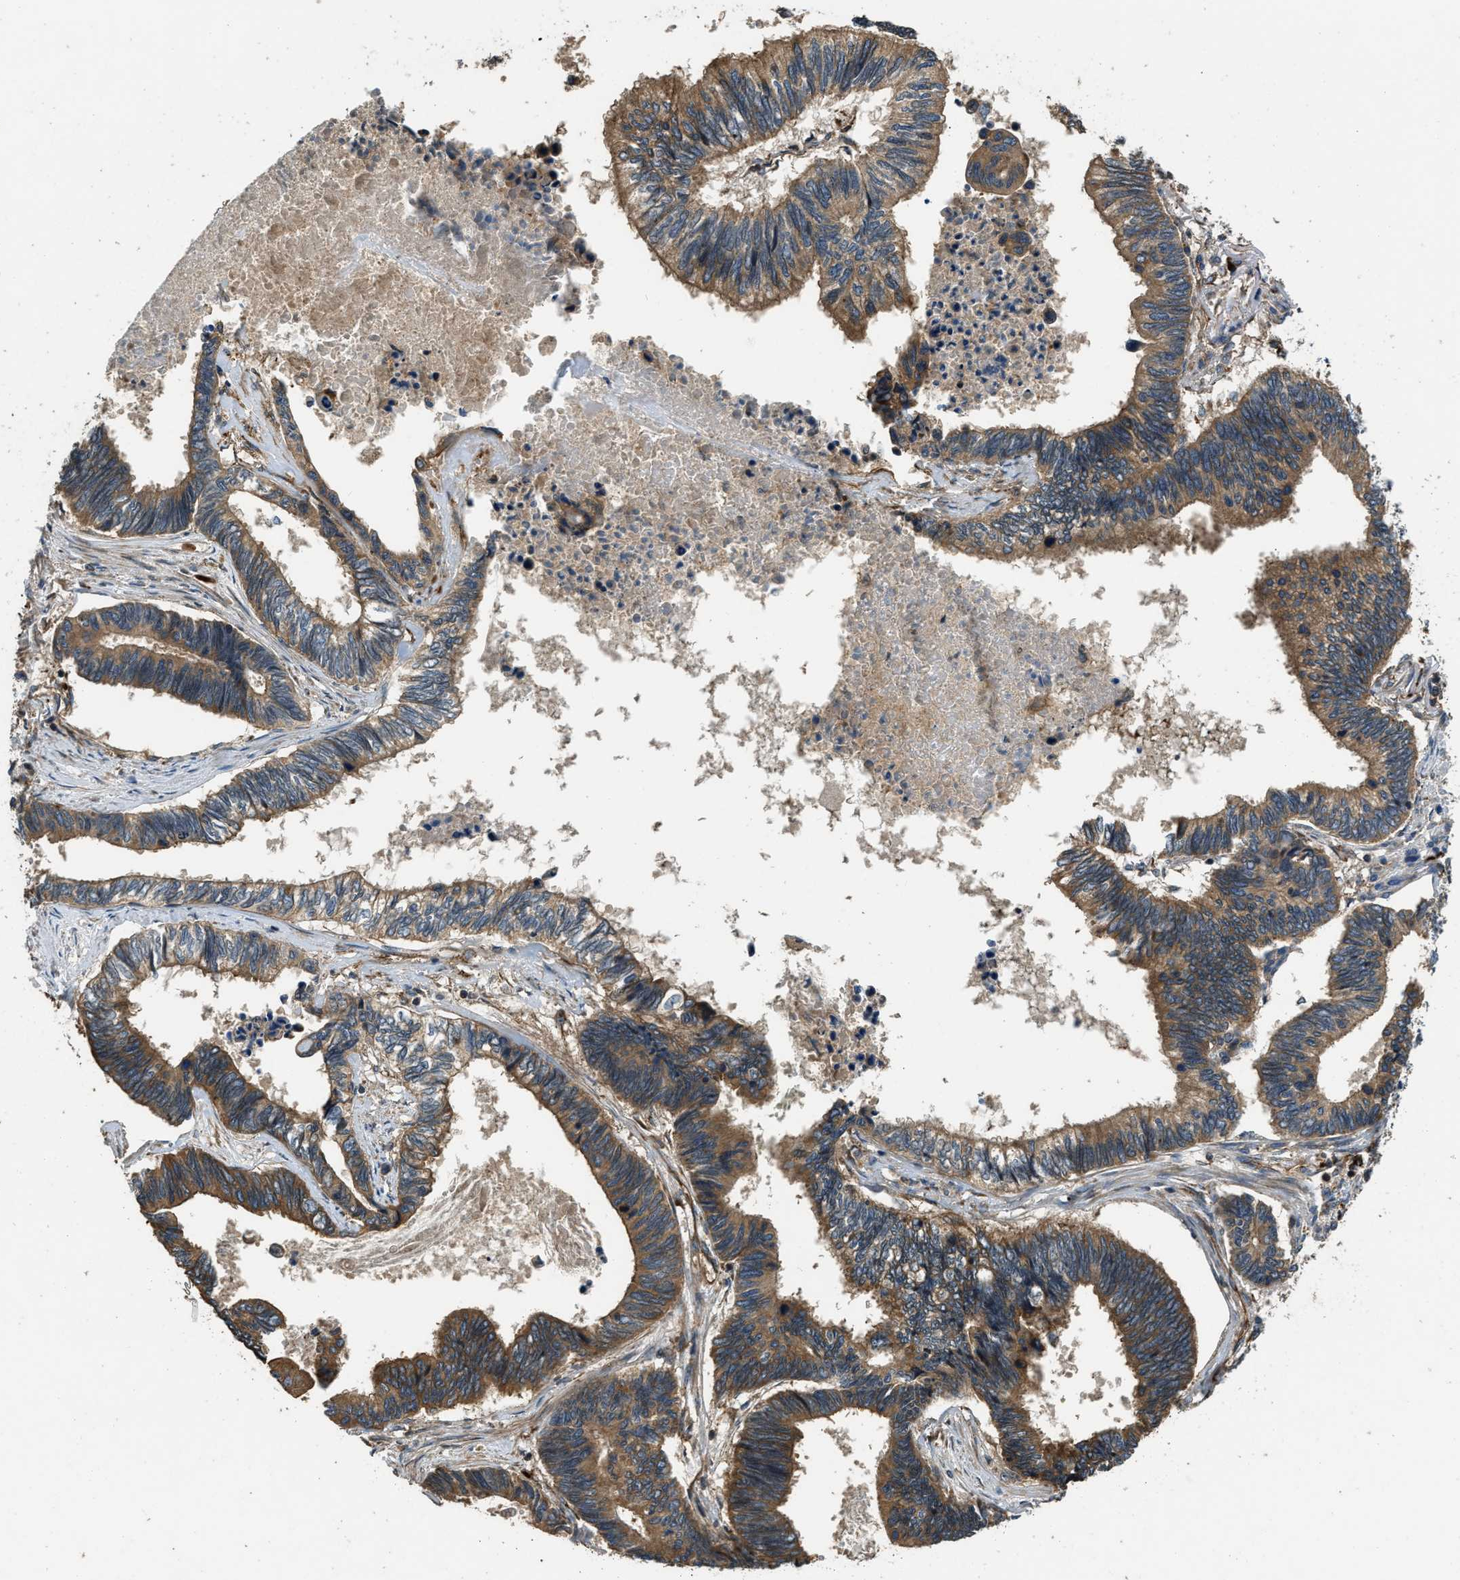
{"staining": {"intensity": "moderate", "quantity": ">75%", "location": "cytoplasmic/membranous"}, "tissue": "pancreatic cancer", "cell_type": "Tumor cells", "image_type": "cancer", "snomed": [{"axis": "morphology", "description": "Adenocarcinoma, NOS"}, {"axis": "topography", "description": "Pancreas"}], "caption": "DAB immunohistochemical staining of pancreatic adenocarcinoma demonstrates moderate cytoplasmic/membranous protein positivity in approximately >75% of tumor cells.", "gene": "GGH", "patient": {"sex": "female", "age": 70}}